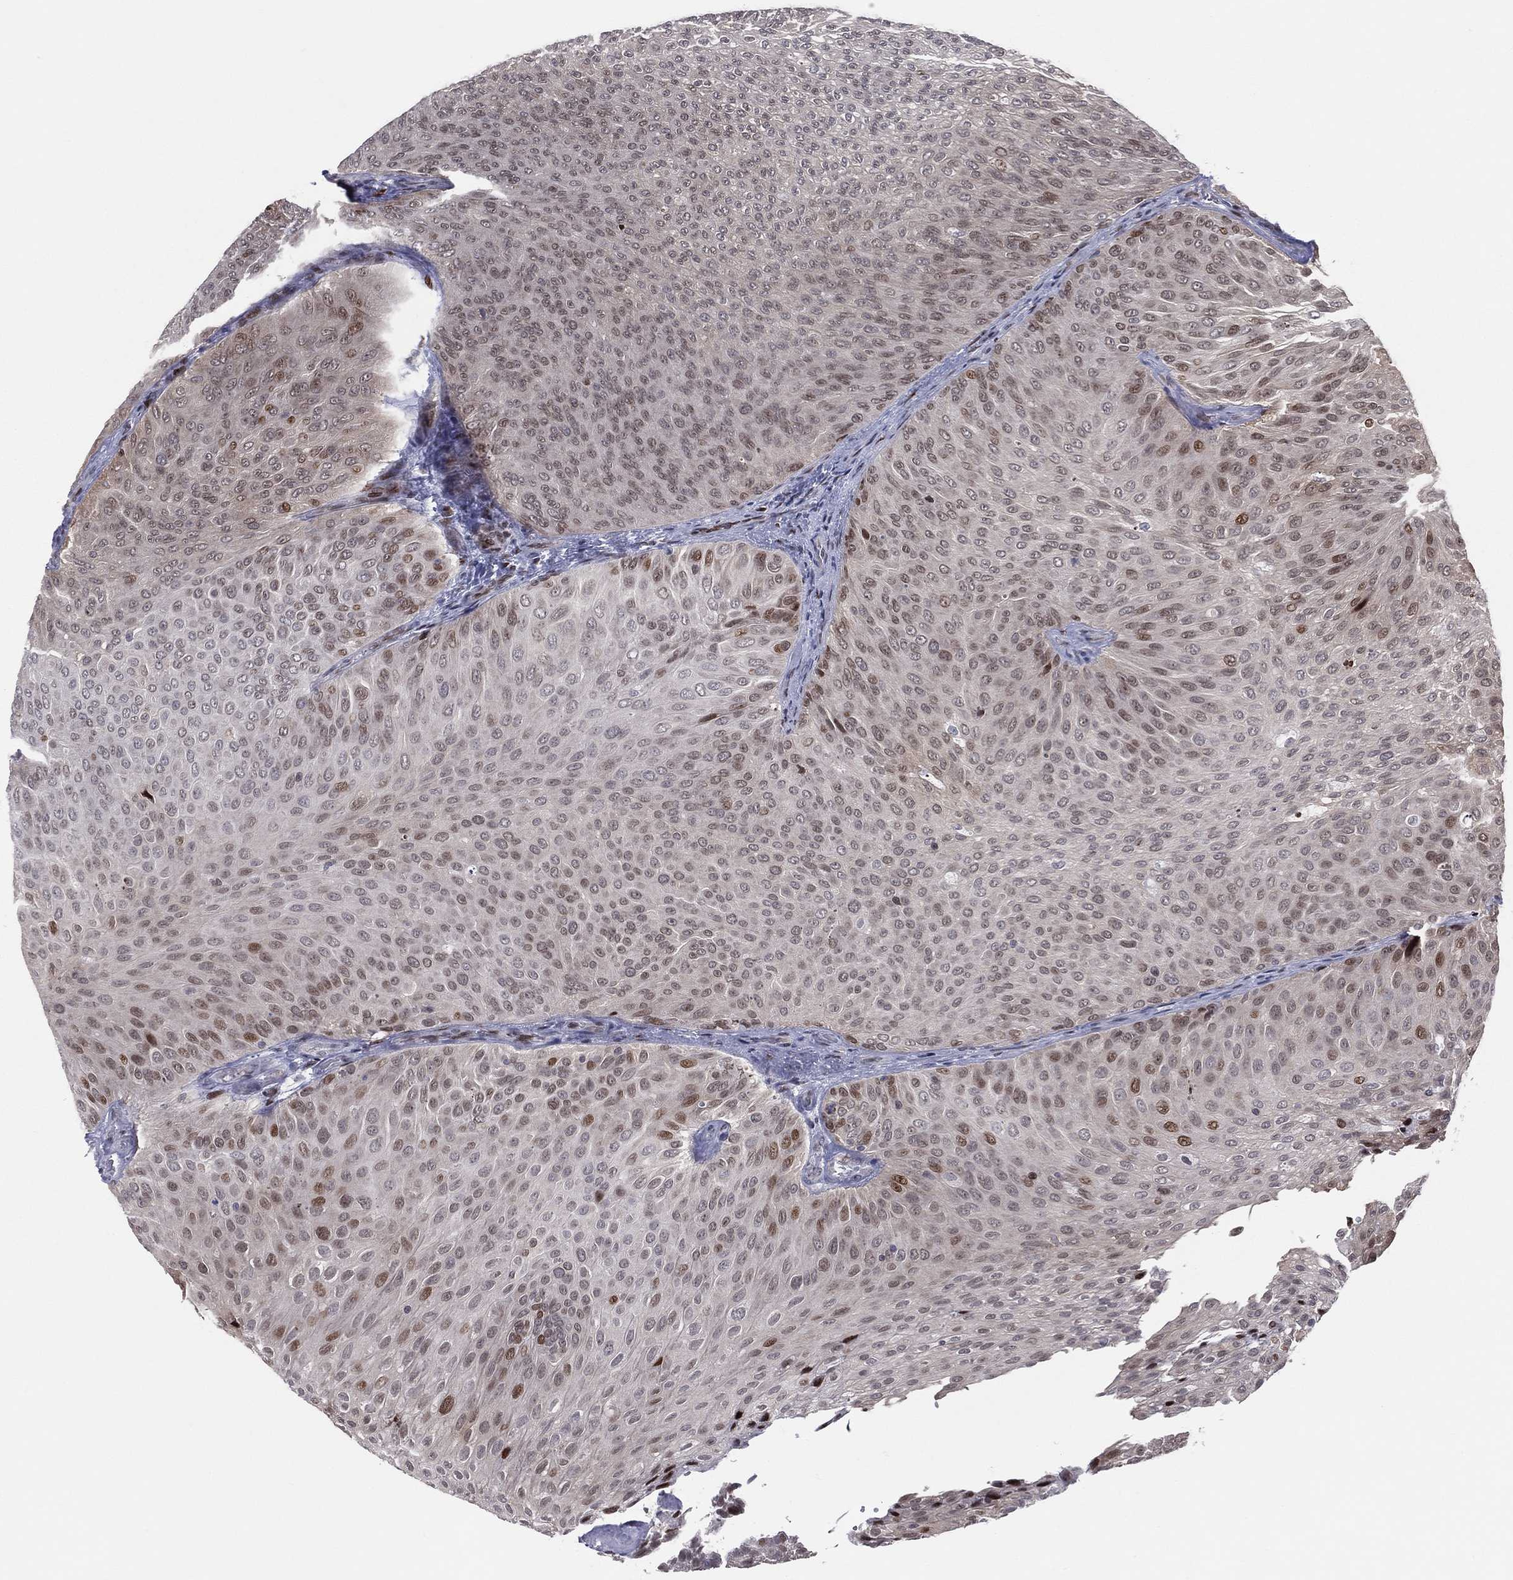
{"staining": {"intensity": "moderate", "quantity": "<25%", "location": "nuclear"}, "tissue": "urothelial cancer", "cell_type": "Tumor cells", "image_type": "cancer", "snomed": [{"axis": "morphology", "description": "Urothelial carcinoma, Low grade"}, {"axis": "topography", "description": "Urinary bladder"}], "caption": "This is an image of IHC staining of urothelial cancer, which shows moderate staining in the nuclear of tumor cells.", "gene": "DBF4B", "patient": {"sex": "male", "age": 78}}